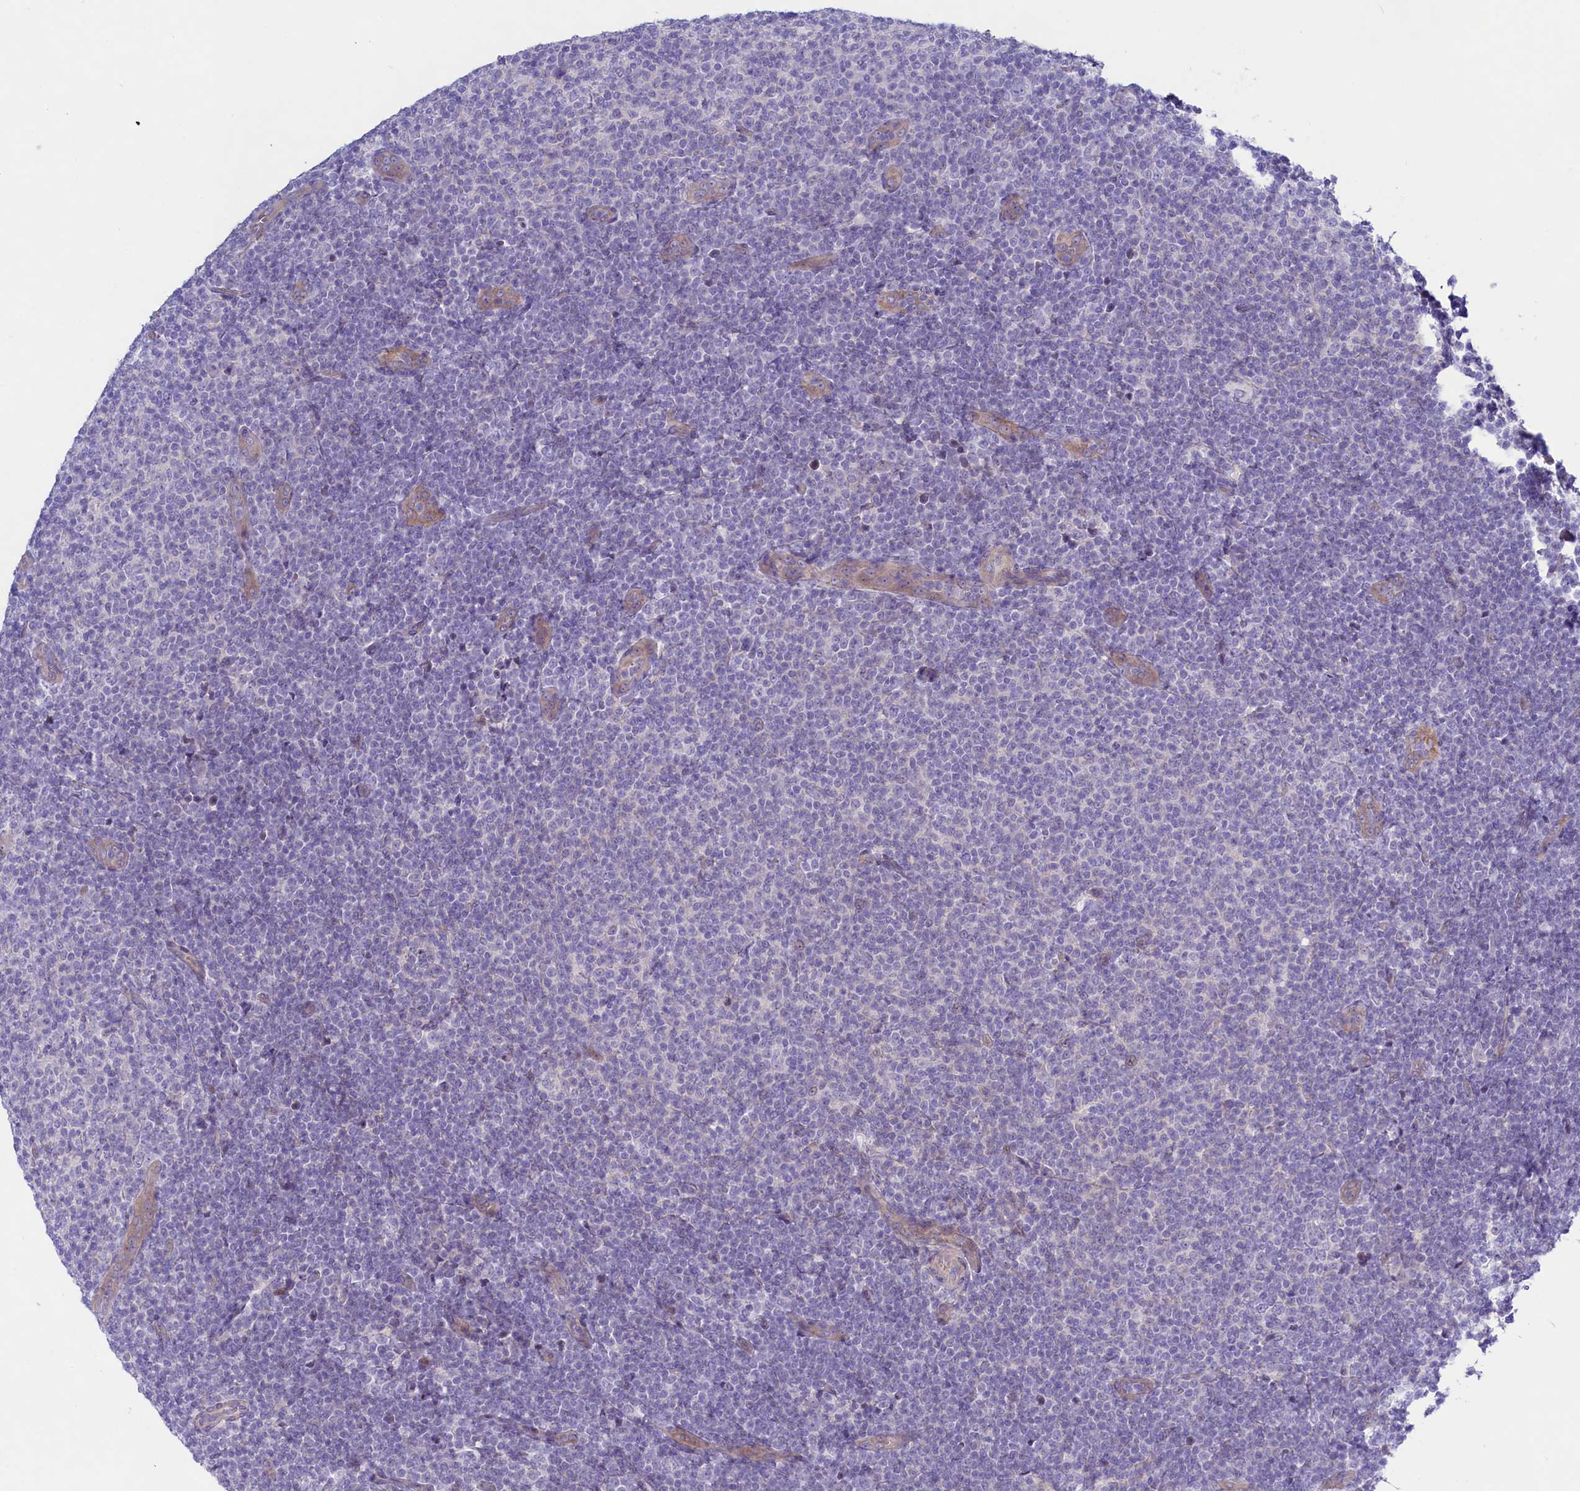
{"staining": {"intensity": "negative", "quantity": "none", "location": "none"}, "tissue": "lymphoma", "cell_type": "Tumor cells", "image_type": "cancer", "snomed": [{"axis": "morphology", "description": "Malignant lymphoma, non-Hodgkin's type, Low grade"}, {"axis": "topography", "description": "Lymph node"}], "caption": "Immunohistochemistry histopathology image of human lymphoma stained for a protein (brown), which displays no positivity in tumor cells.", "gene": "PPP1R13L", "patient": {"sex": "male", "age": 66}}